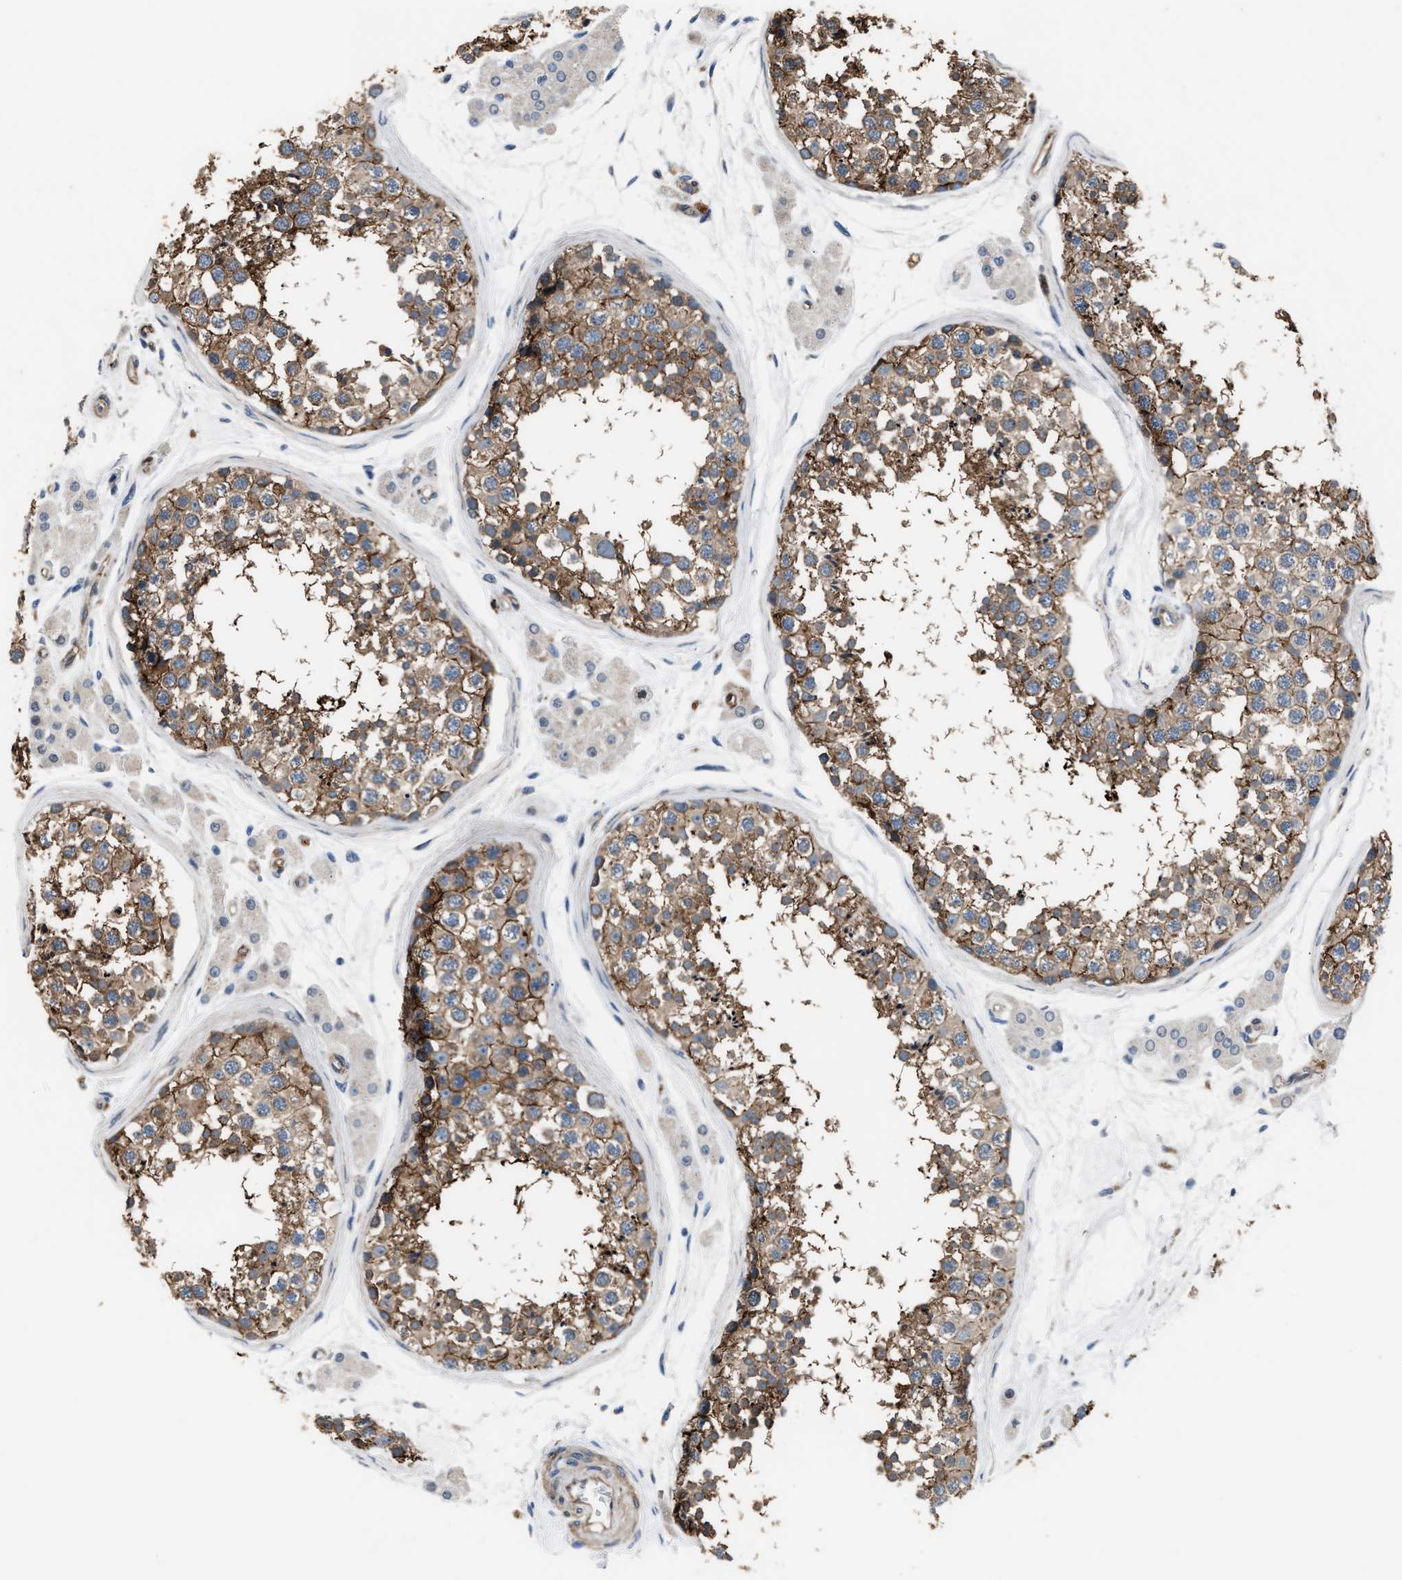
{"staining": {"intensity": "moderate", "quantity": ">75%", "location": "cytoplasmic/membranous"}, "tissue": "testis", "cell_type": "Cells in seminiferous ducts", "image_type": "normal", "snomed": [{"axis": "morphology", "description": "Normal tissue, NOS"}, {"axis": "topography", "description": "Testis"}], "caption": "Brown immunohistochemical staining in benign human testis displays moderate cytoplasmic/membranous staining in approximately >75% of cells in seminiferous ducts.", "gene": "MPDZ", "patient": {"sex": "male", "age": 56}}